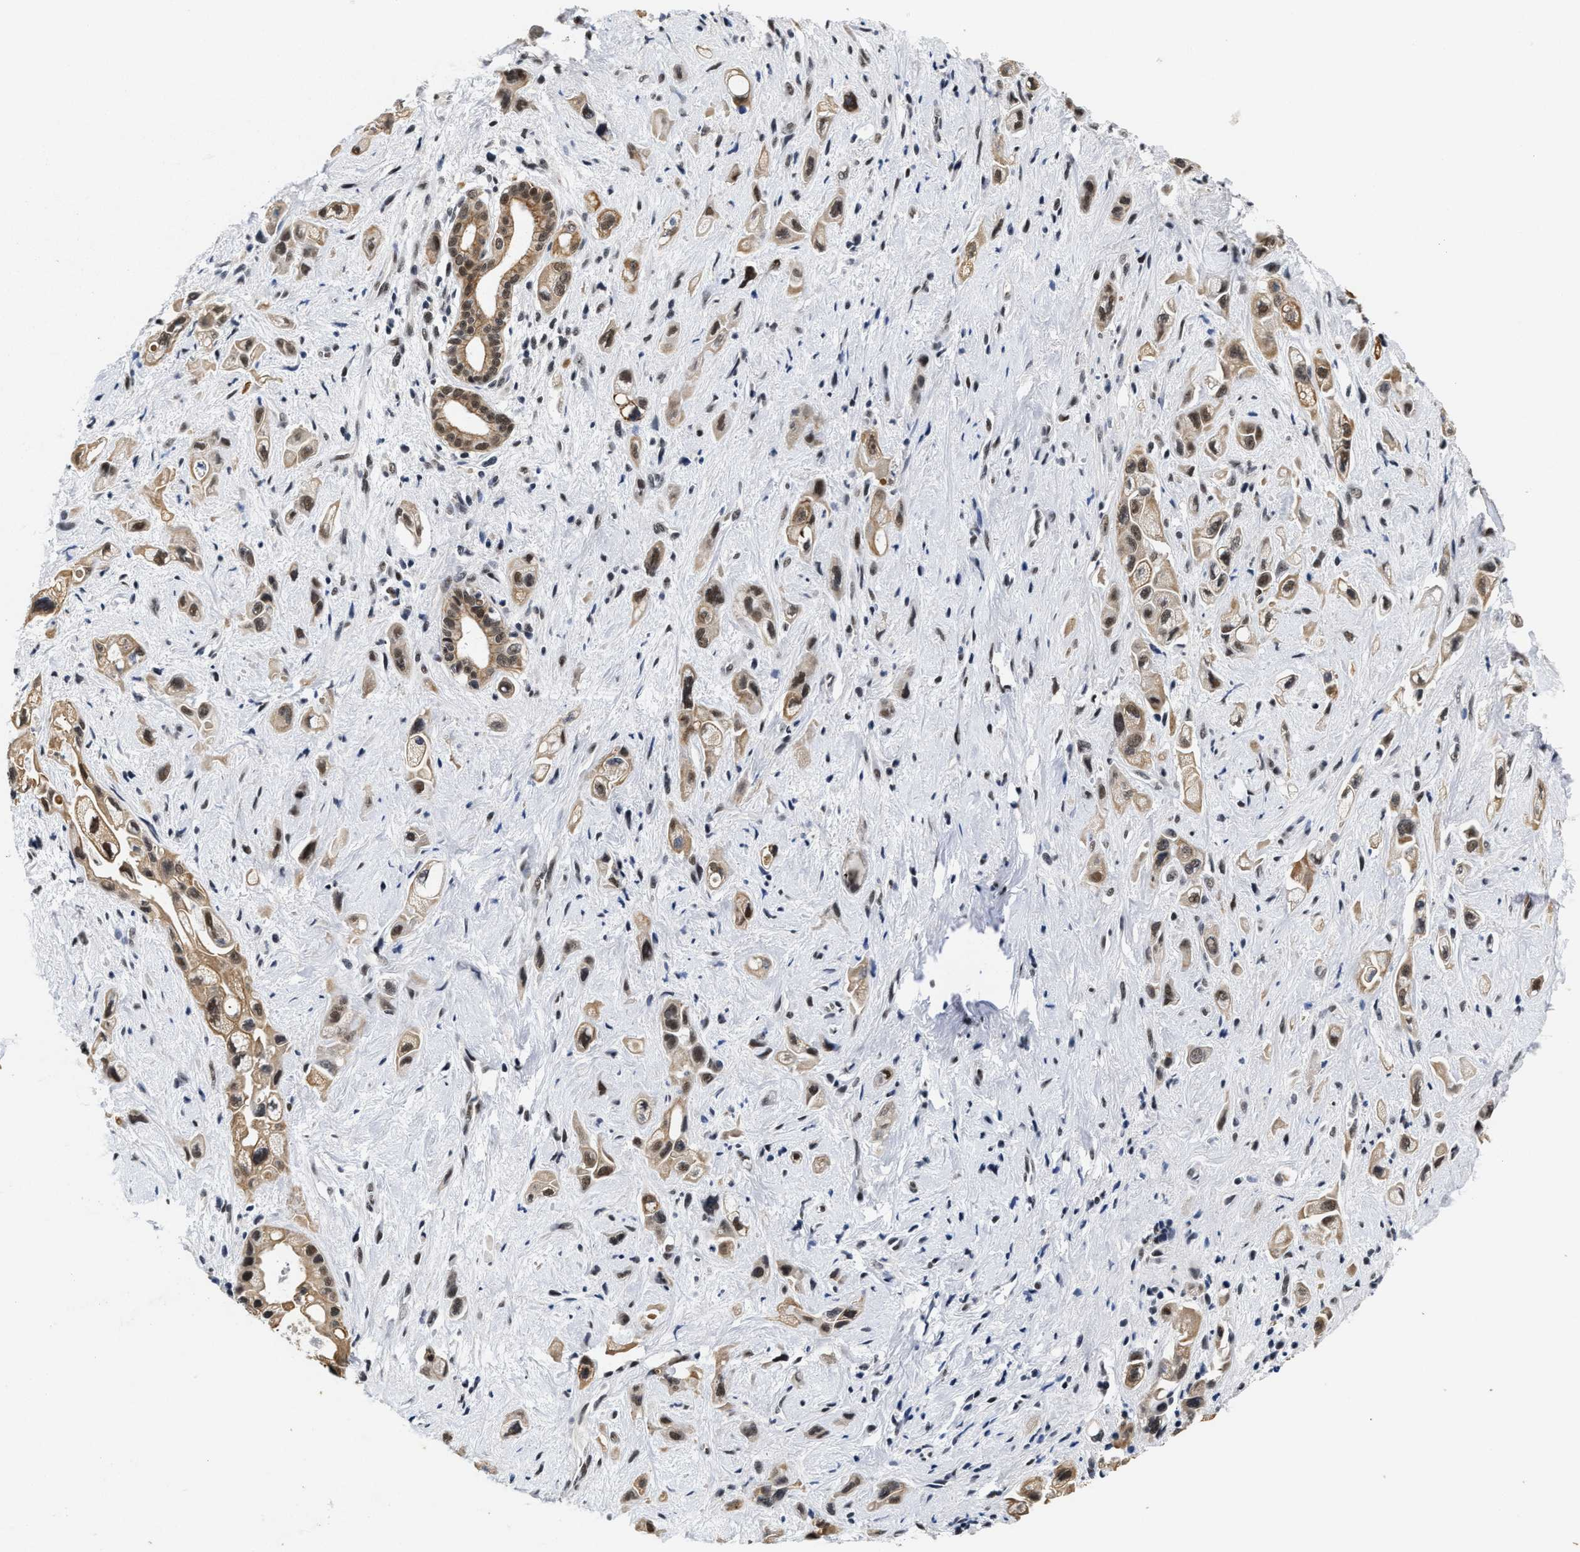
{"staining": {"intensity": "moderate", "quantity": ">75%", "location": "cytoplasmic/membranous,nuclear"}, "tissue": "pancreatic cancer", "cell_type": "Tumor cells", "image_type": "cancer", "snomed": [{"axis": "morphology", "description": "Adenocarcinoma, NOS"}, {"axis": "topography", "description": "Pancreas"}], "caption": "Immunohistochemical staining of pancreatic cancer (adenocarcinoma) displays medium levels of moderate cytoplasmic/membranous and nuclear expression in about >75% of tumor cells. The protein is stained brown, and the nuclei are stained in blue (DAB IHC with brightfield microscopy, high magnification).", "gene": "INIP", "patient": {"sex": "female", "age": 66}}